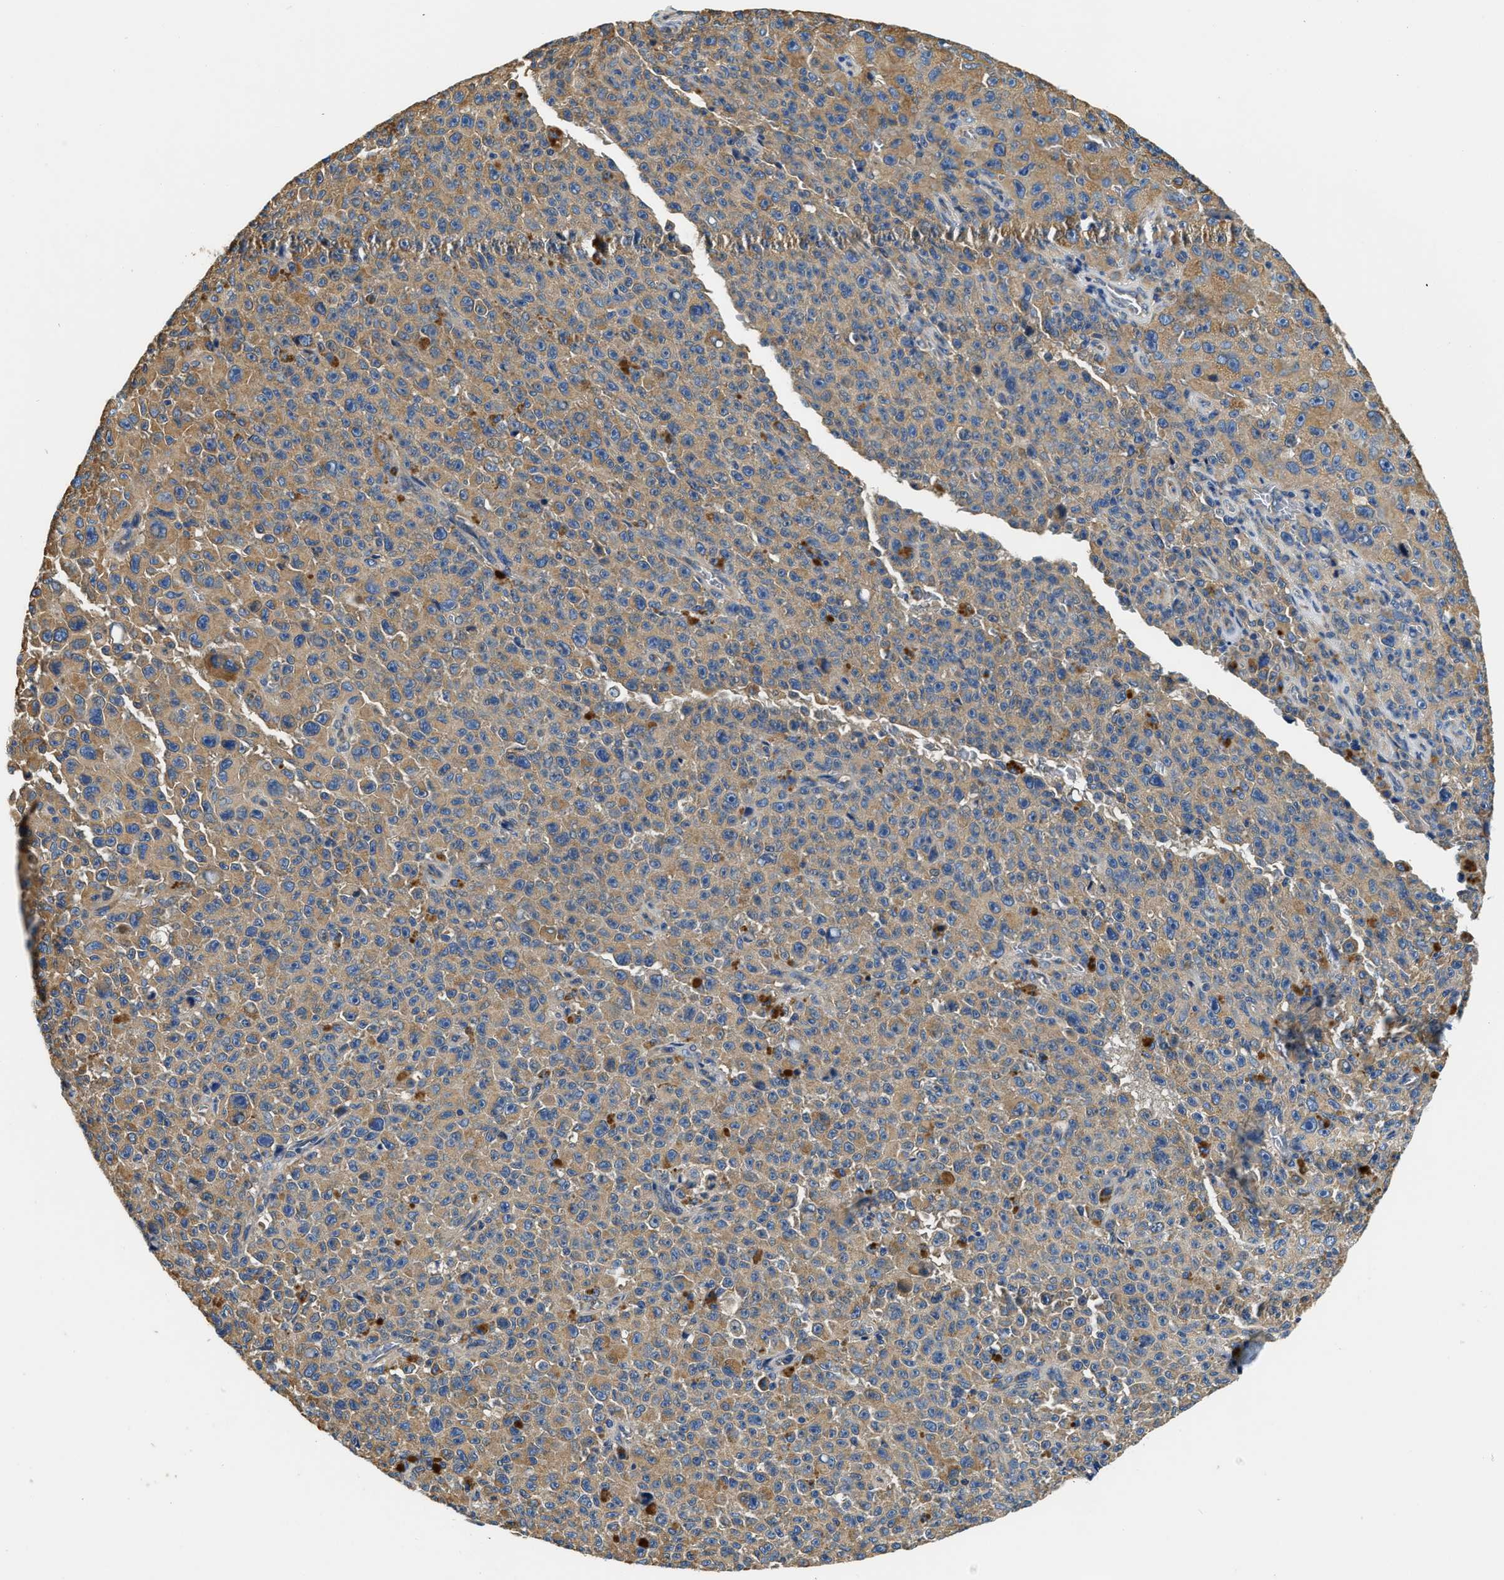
{"staining": {"intensity": "moderate", "quantity": ">75%", "location": "cytoplasmic/membranous"}, "tissue": "melanoma", "cell_type": "Tumor cells", "image_type": "cancer", "snomed": [{"axis": "morphology", "description": "Malignant melanoma, NOS"}, {"axis": "topography", "description": "Skin"}], "caption": "Protein staining exhibits moderate cytoplasmic/membranous expression in approximately >75% of tumor cells in melanoma.", "gene": "CSDE1", "patient": {"sex": "female", "age": 82}}